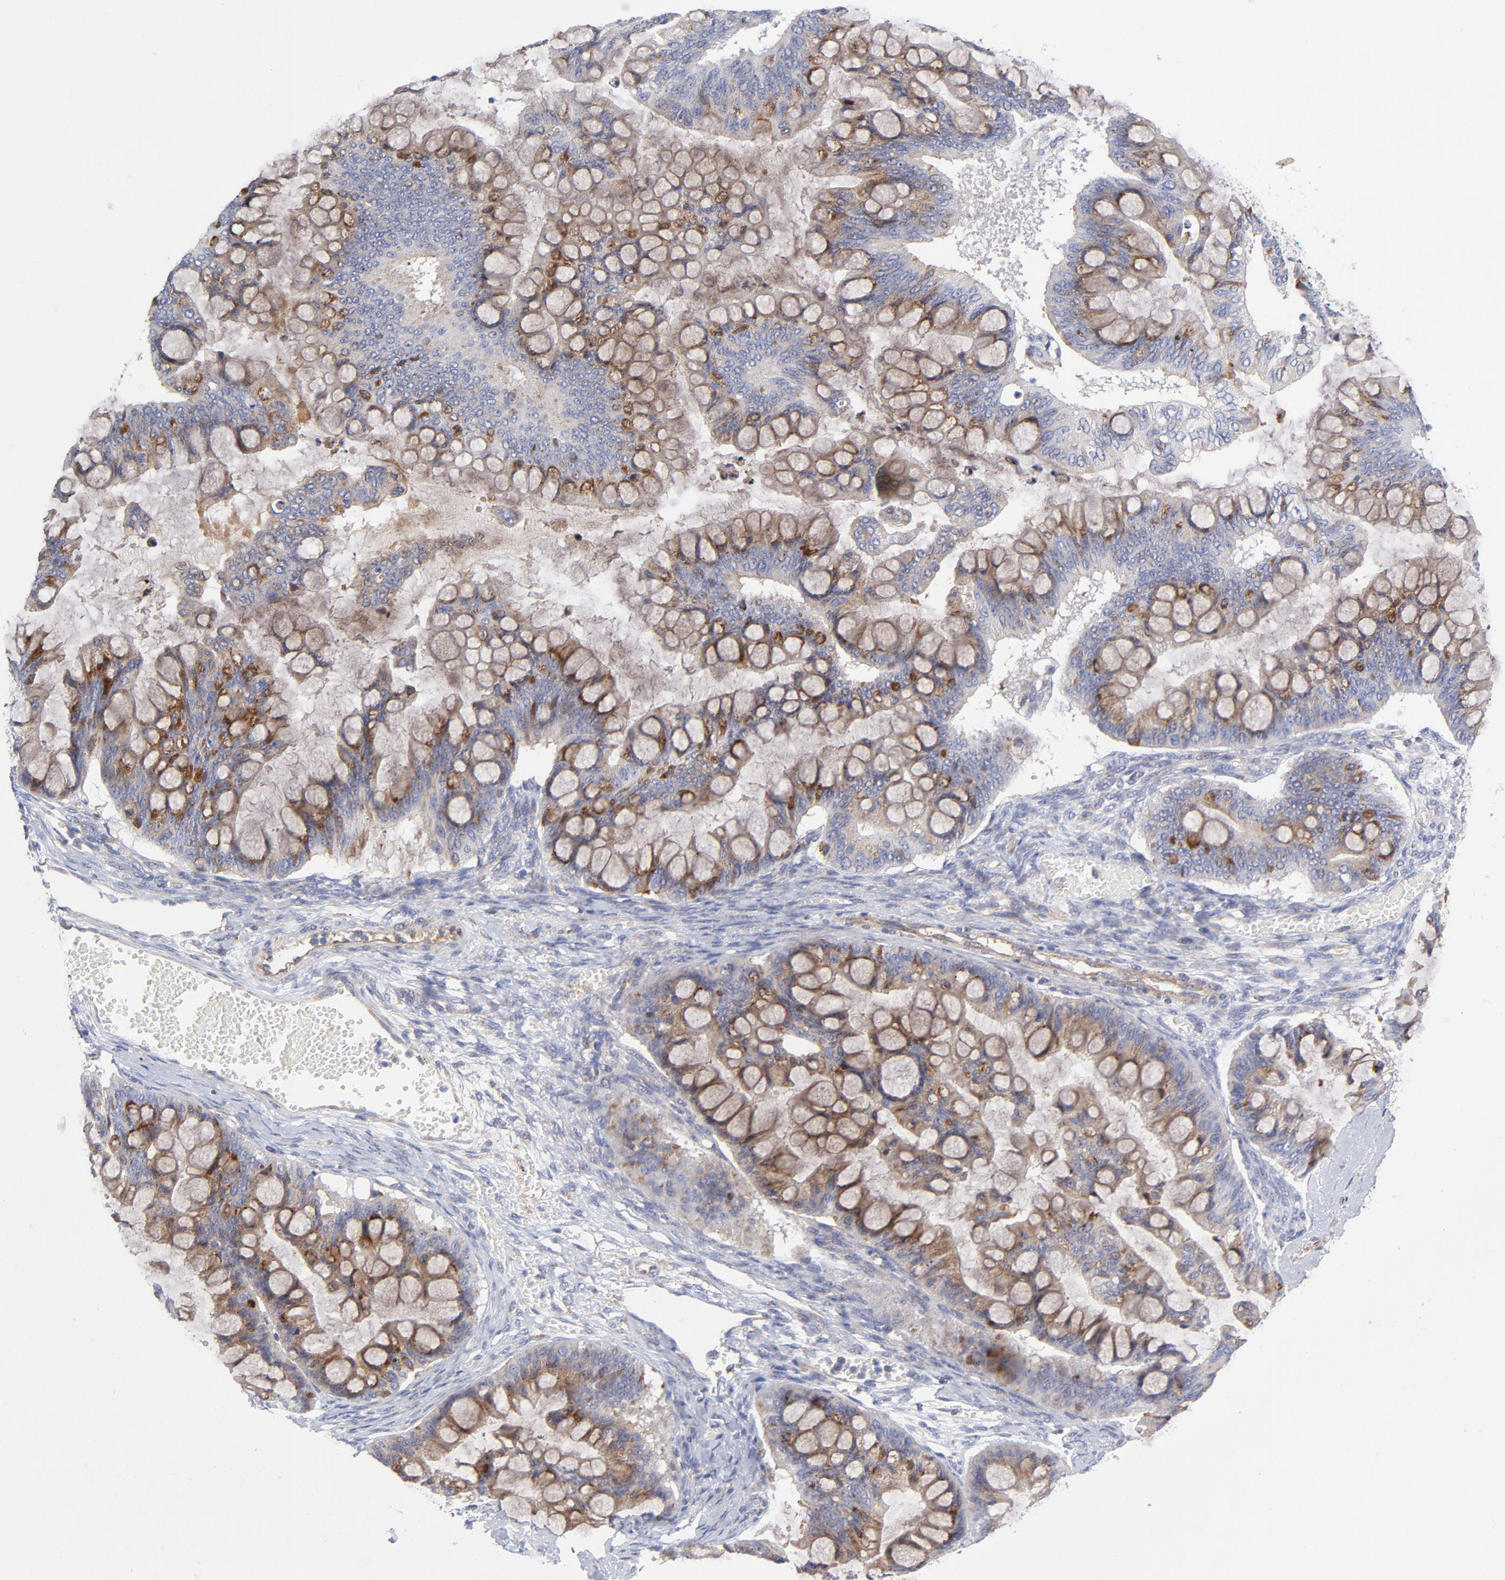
{"staining": {"intensity": "weak", "quantity": ">75%", "location": "cytoplasmic/membranous"}, "tissue": "ovarian cancer", "cell_type": "Tumor cells", "image_type": "cancer", "snomed": [{"axis": "morphology", "description": "Cystadenocarcinoma, mucinous, NOS"}, {"axis": "topography", "description": "Ovary"}], "caption": "A brown stain highlights weak cytoplasmic/membranous expression of a protein in ovarian cancer (mucinous cystadenocarcinoma) tumor cells.", "gene": "RAPGEF3", "patient": {"sex": "female", "age": 73}}